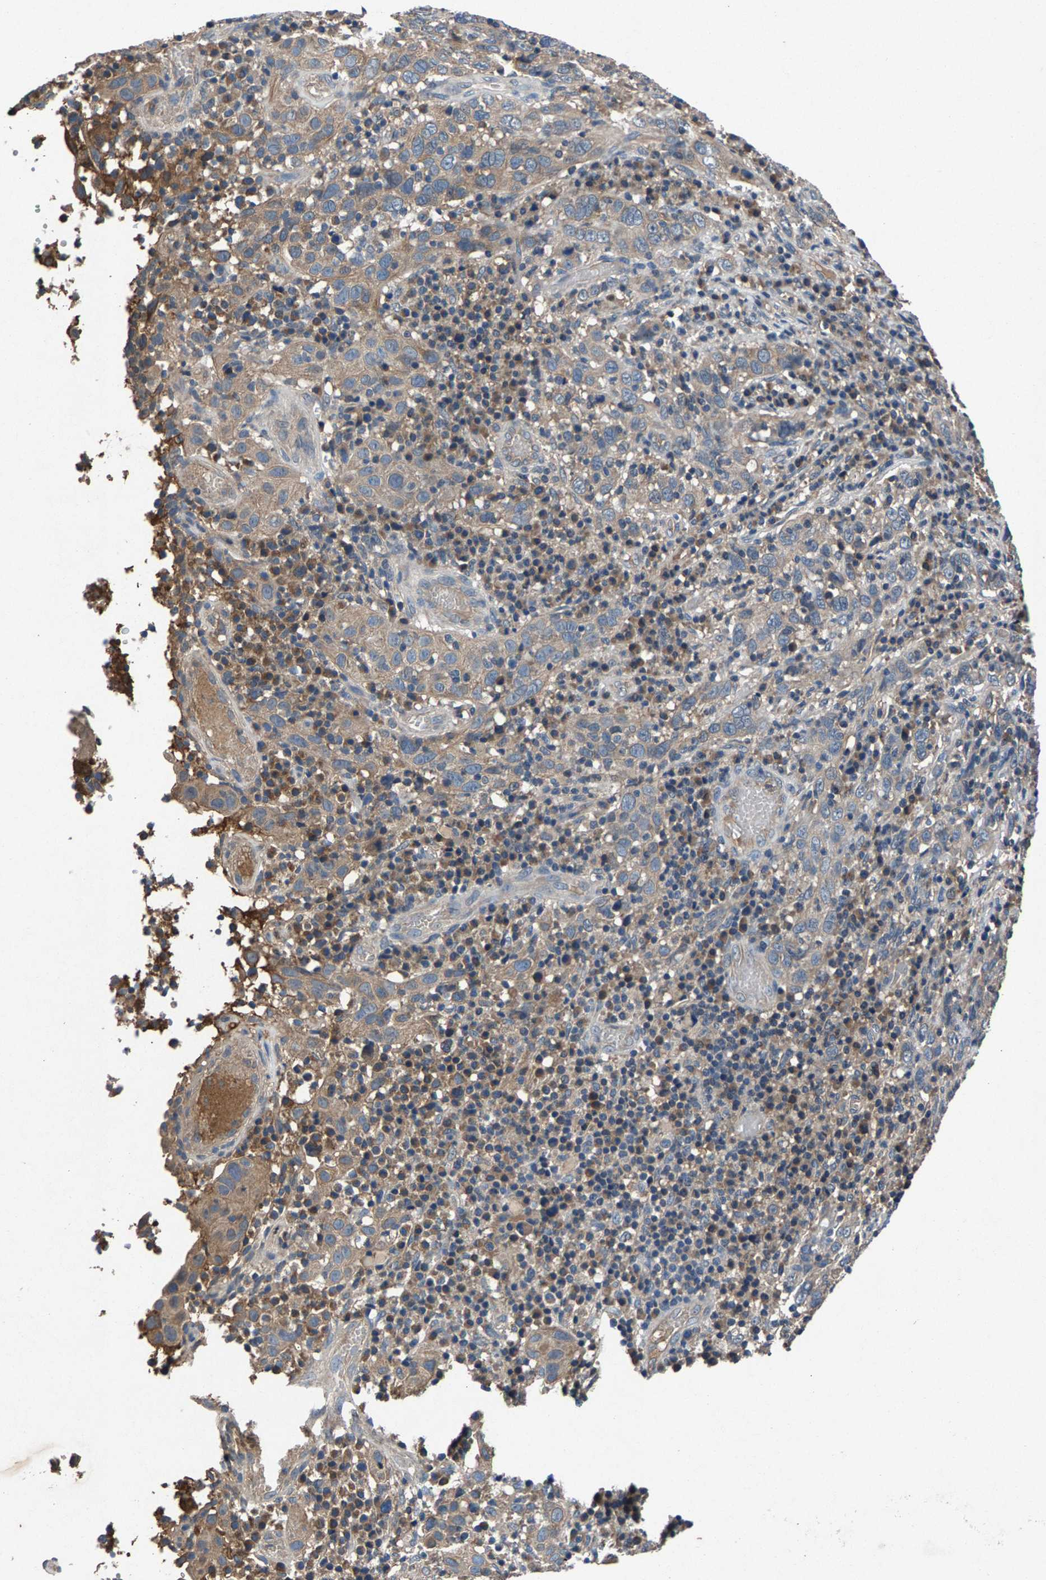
{"staining": {"intensity": "weak", "quantity": ">75%", "location": "cytoplasmic/membranous"}, "tissue": "cervical cancer", "cell_type": "Tumor cells", "image_type": "cancer", "snomed": [{"axis": "morphology", "description": "Squamous cell carcinoma, NOS"}, {"axis": "topography", "description": "Cervix"}], "caption": "Weak cytoplasmic/membranous expression for a protein is appreciated in approximately >75% of tumor cells of cervical cancer (squamous cell carcinoma) using immunohistochemistry (IHC).", "gene": "PRXL2C", "patient": {"sex": "female", "age": 46}}